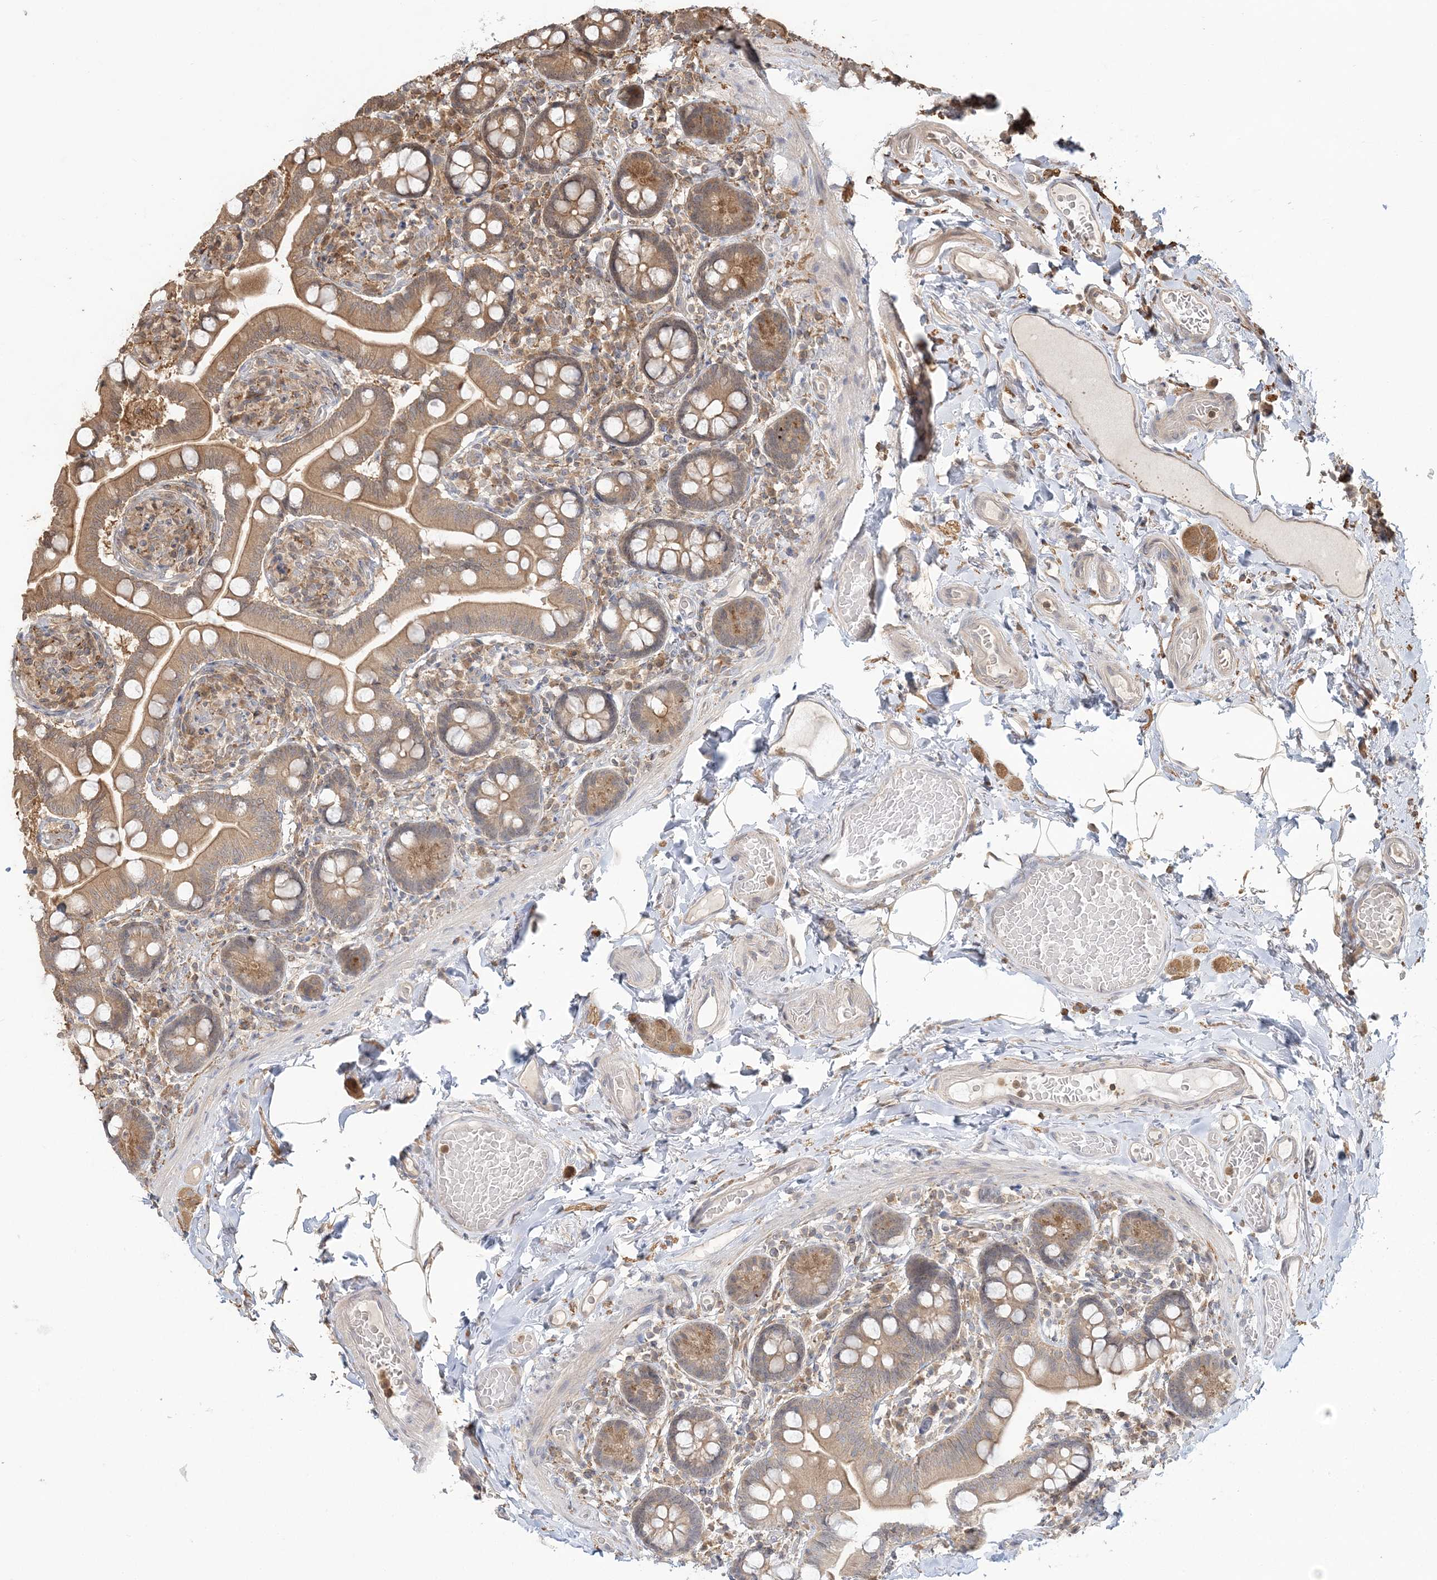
{"staining": {"intensity": "moderate", "quantity": ">75%", "location": "cytoplasmic/membranous"}, "tissue": "small intestine", "cell_type": "Glandular cells", "image_type": "normal", "snomed": [{"axis": "morphology", "description": "Normal tissue, NOS"}, {"axis": "topography", "description": "Small intestine"}], "caption": "This image shows IHC staining of benign human small intestine, with medium moderate cytoplasmic/membranous positivity in approximately >75% of glandular cells.", "gene": "CAB39", "patient": {"sex": "female", "age": 64}}